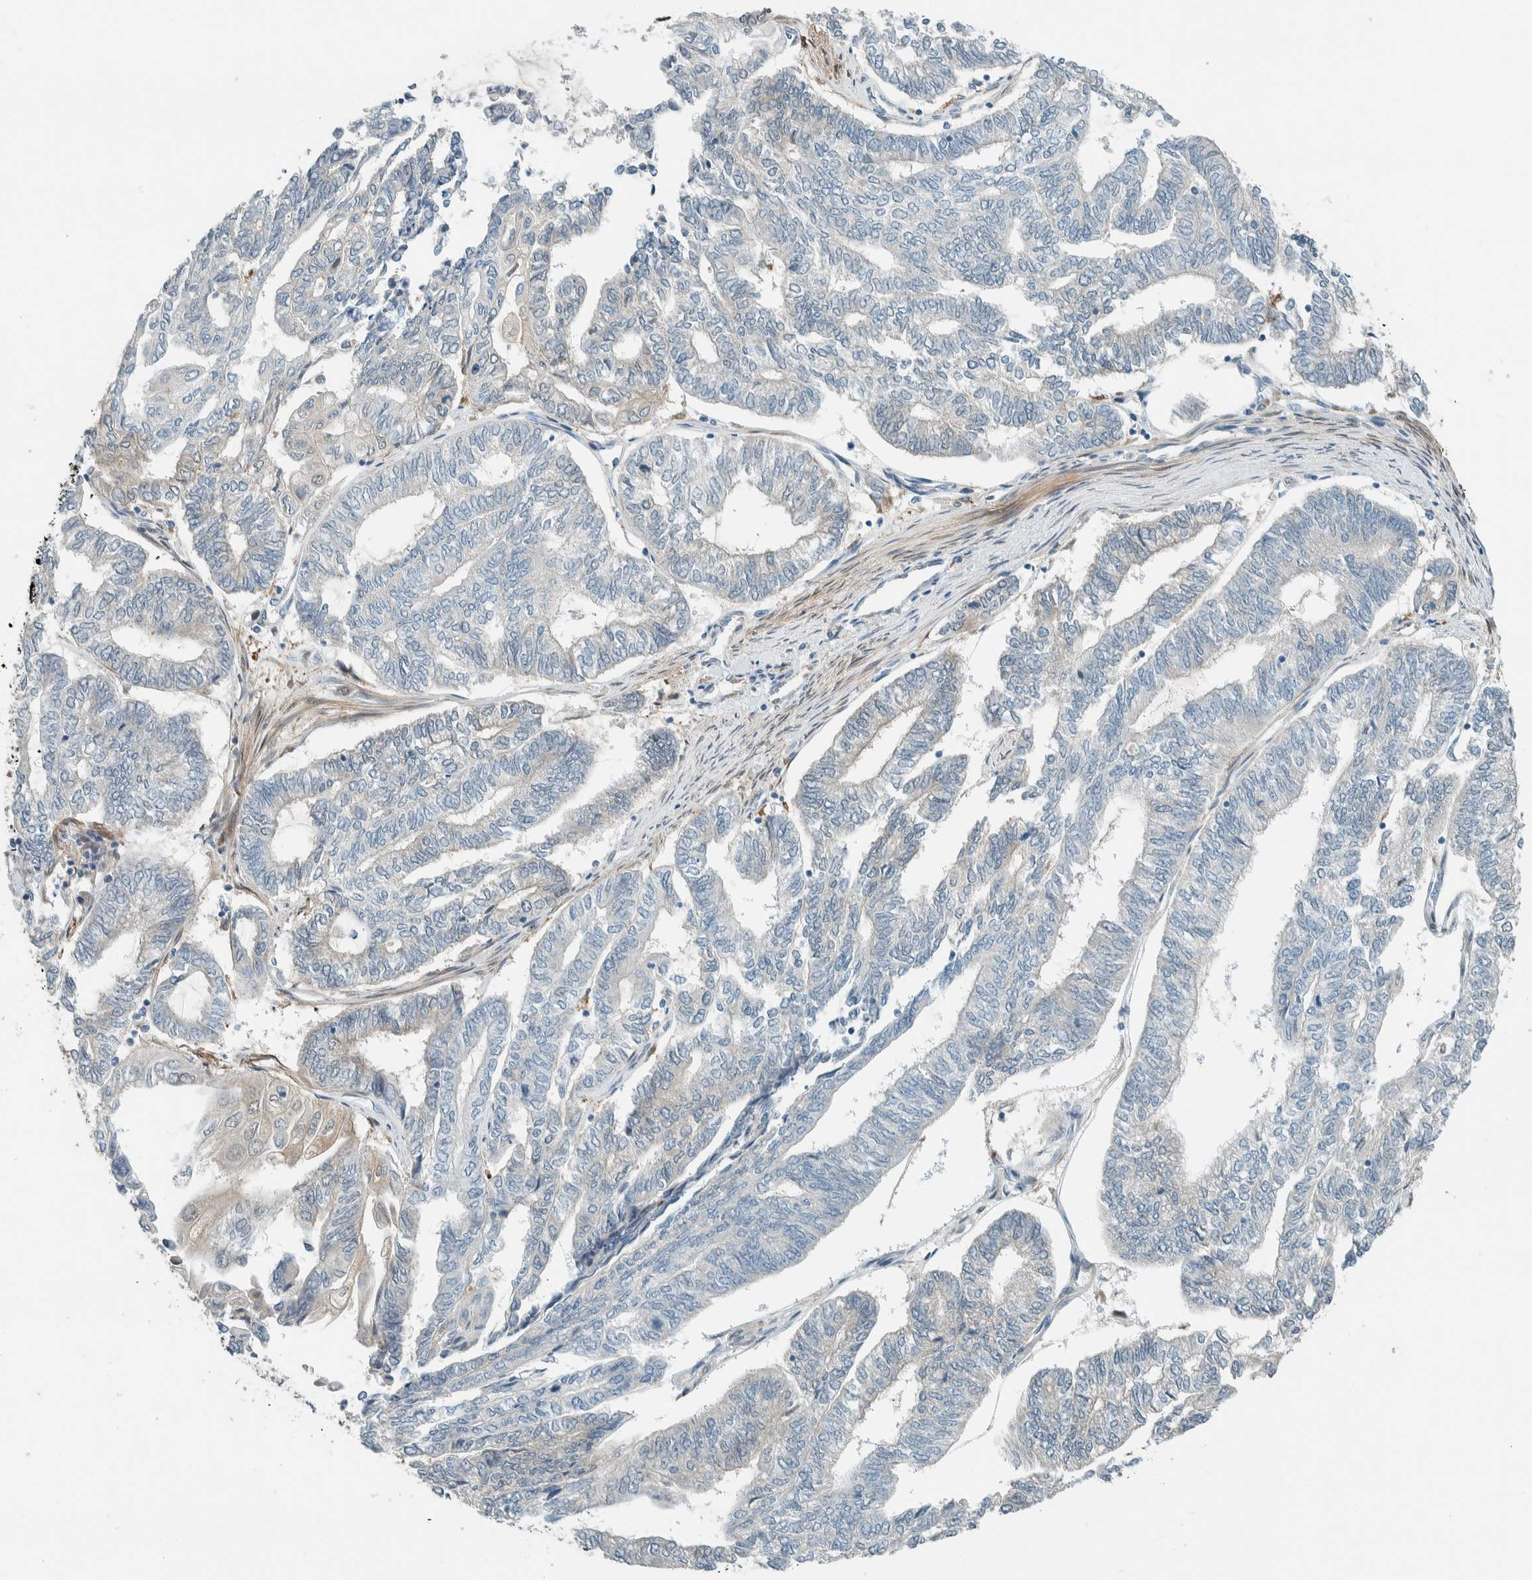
{"staining": {"intensity": "negative", "quantity": "none", "location": "none"}, "tissue": "endometrial cancer", "cell_type": "Tumor cells", "image_type": "cancer", "snomed": [{"axis": "morphology", "description": "Adenocarcinoma, NOS"}, {"axis": "topography", "description": "Uterus"}, {"axis": "topography", "description": "Endometrium"}], "caption": "Immunohistochemical staining of endometrial adenocarcinoma demonstrates no significant positivity in tumor cells.", "gene": "NXN", "patient": {"sex": "female", "age": 70}}